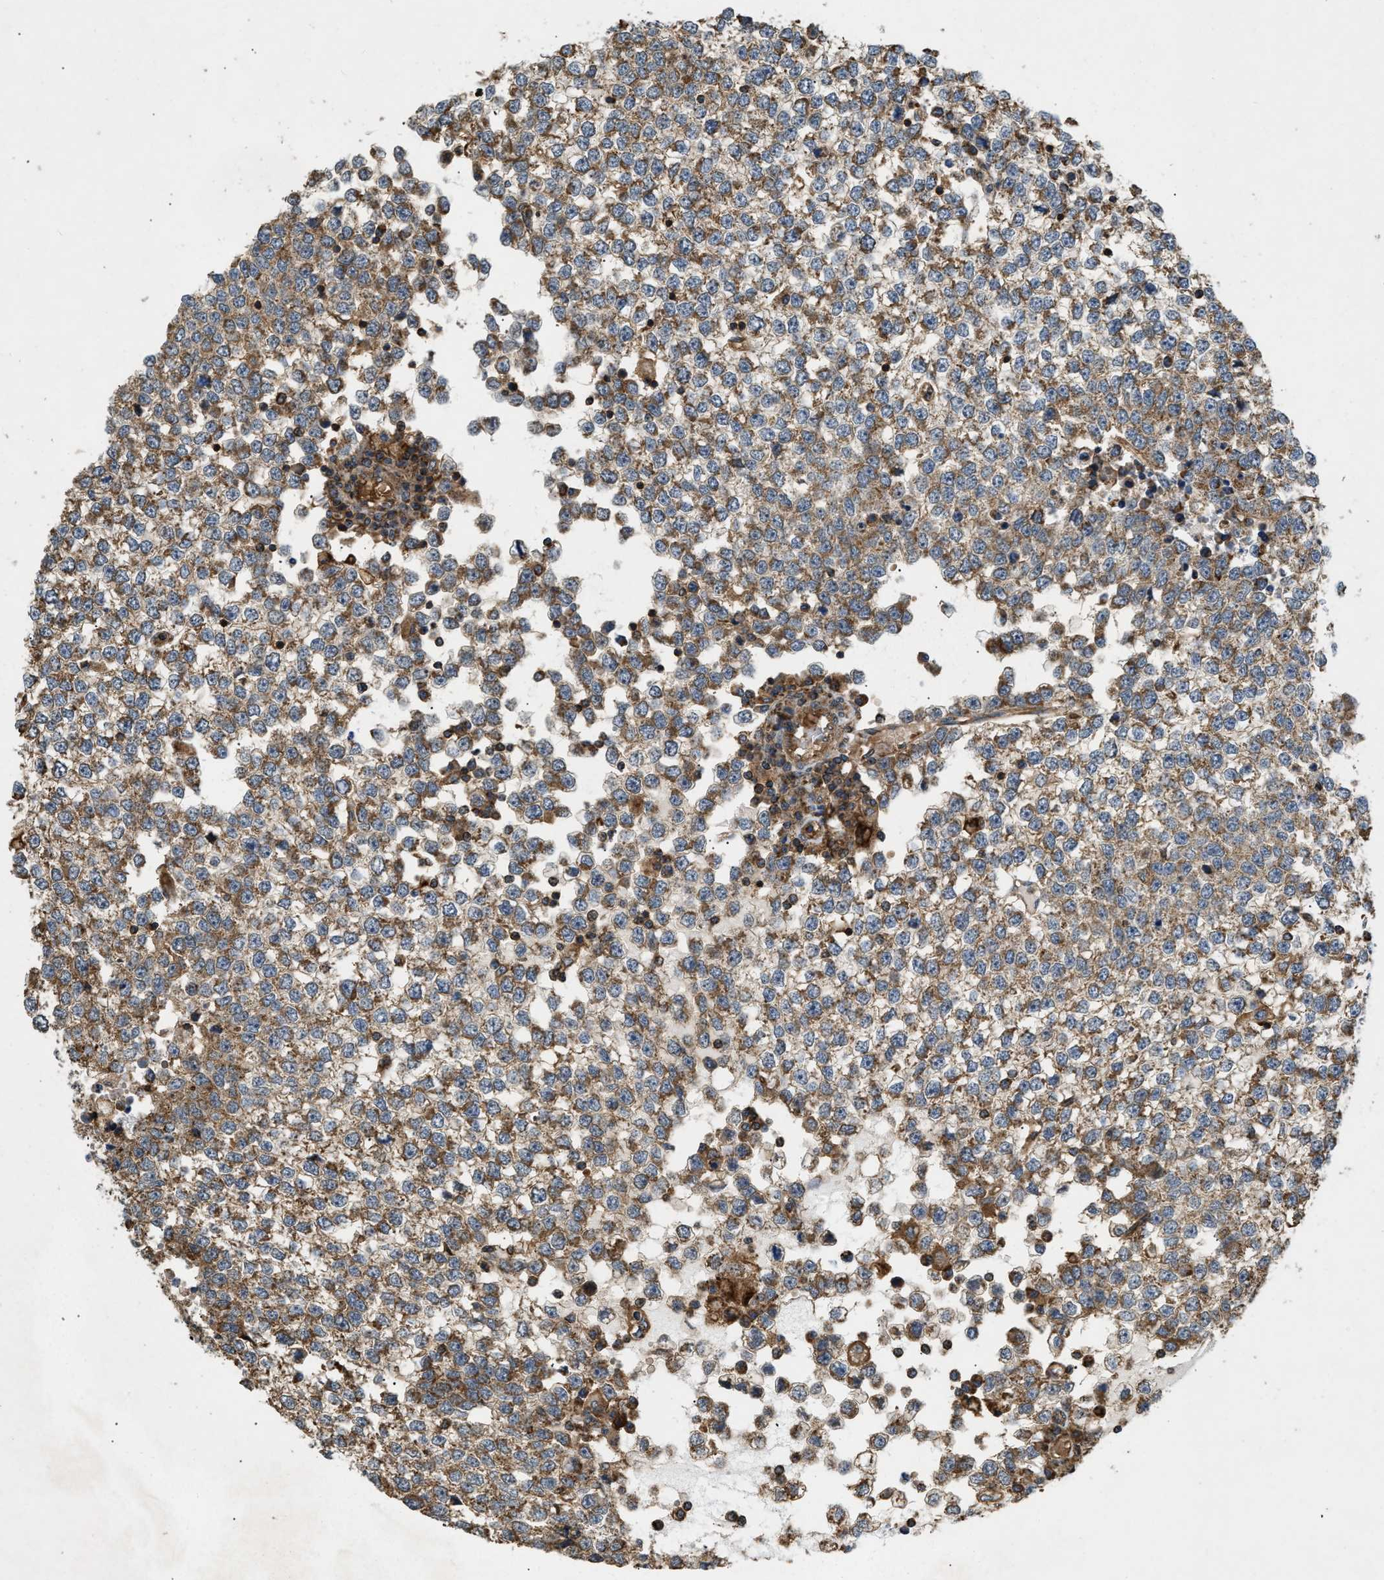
{"staining": {"intensity": "moderate", "quantity": ">75%", "location": "cytoplasmic/membranous"}, "tissue": "testis cancer", "cell_type": "Tumor cells", "image_type": "cancer", "snomed": [{"axis": "morphology", "description": "Seminoma, NOS"}, {"axis": "topography", "description": "Testis"}], "caption": "Protein expression analysis of testis cancer (seminoma) exhibits moderate cytoplasmic/membranous positivity in approximately >75% of tumor cells.", "gene": "GNB4", "patient": {"sex": "male", "age": 65}}